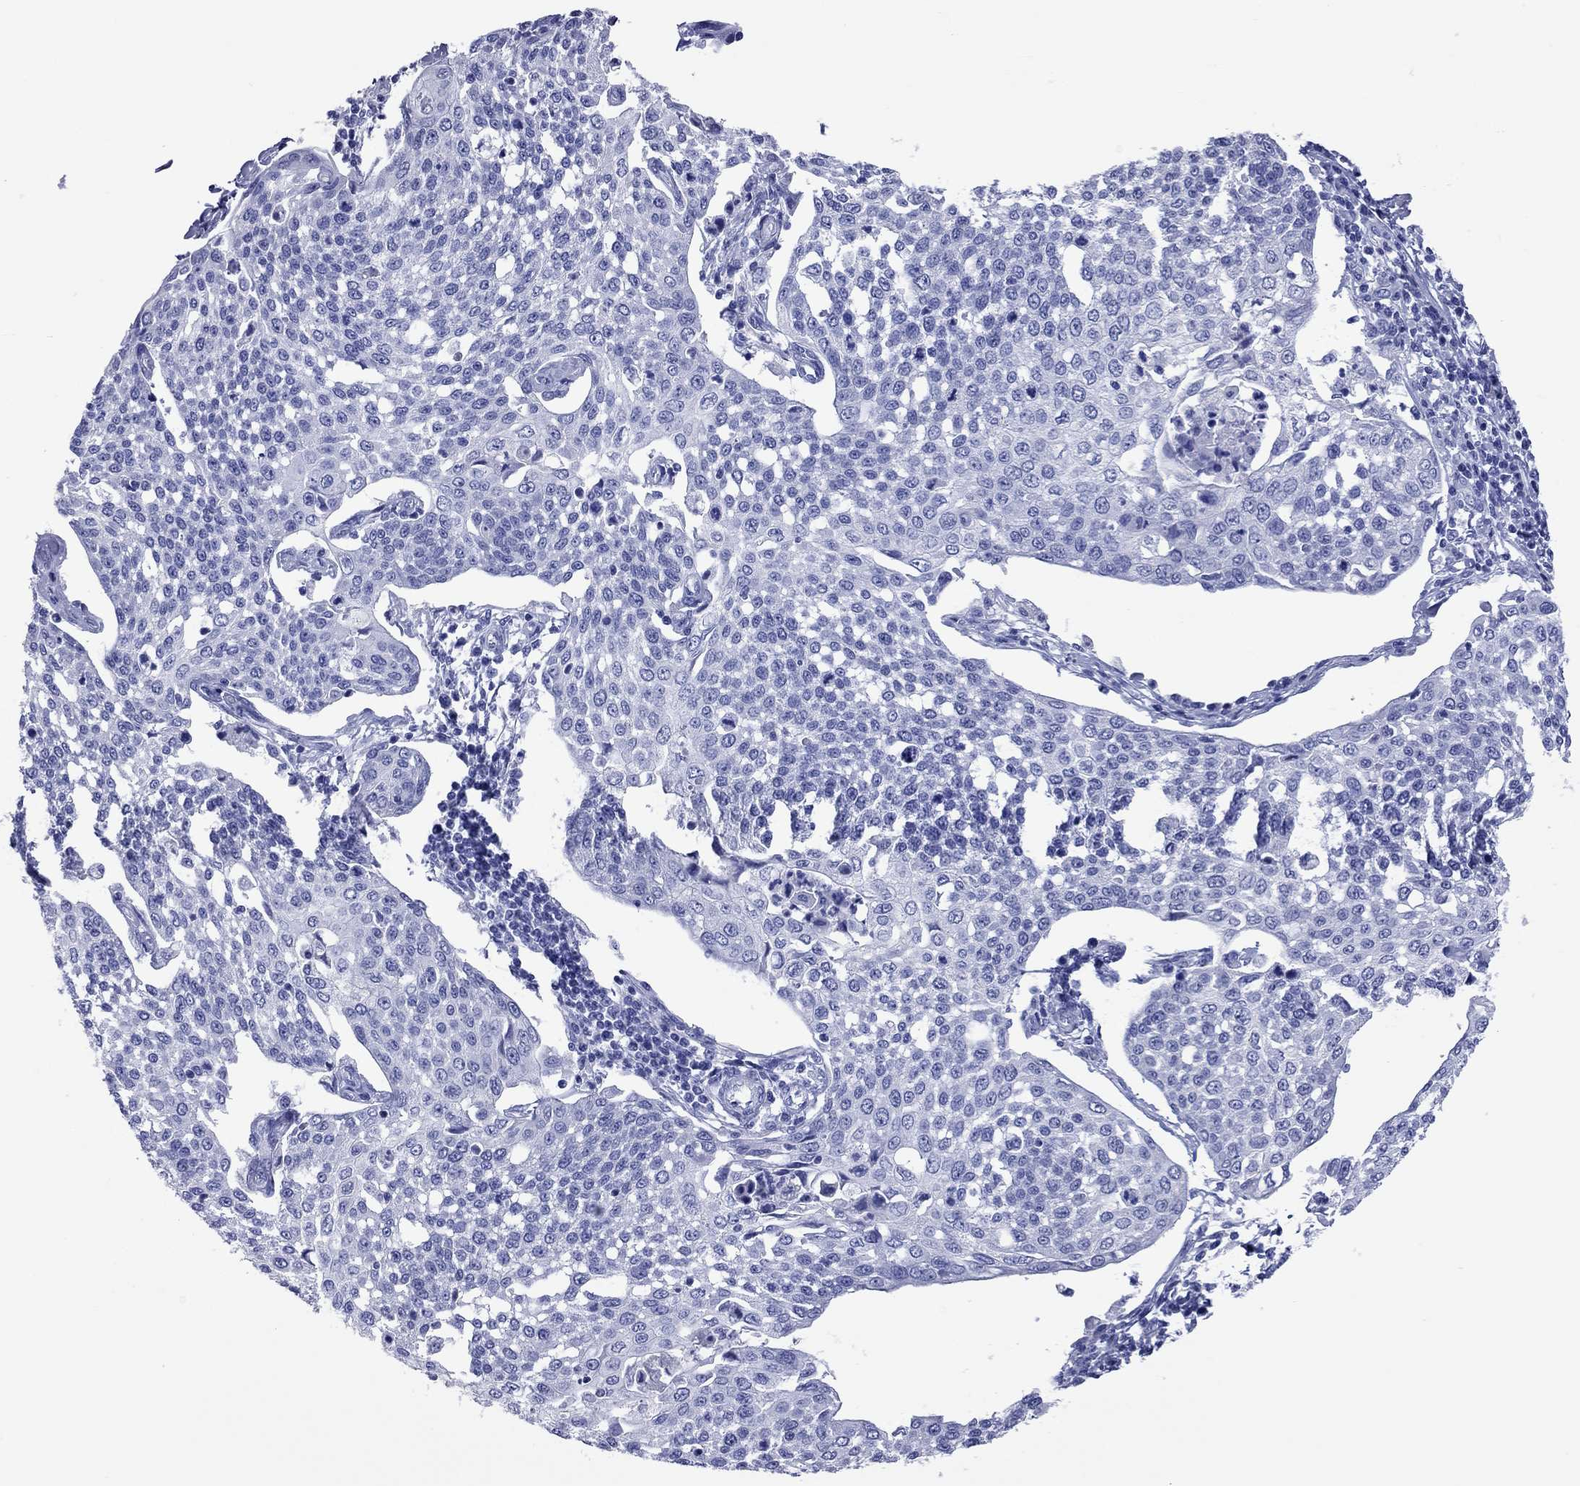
{"staining": {"intensity": "negative", "quantity": "none", "location": "none"}, "tissue": "cervical cancer", "cell_type": "Tumor cells", "image_type": "cancer", "snomed": [{"axis": "morphology", "description": "Squamous cell carcinoma, NOS"}, {"axis": "topography", "description": "Cervix"}], "caption": "Human cervical cancer (squamous cell carcinoma) stained for a protein using IHC demonstrates no staining in tumor cells.", "gene": "VSIG10", "patient": {"sex": "female", "age": 34}}